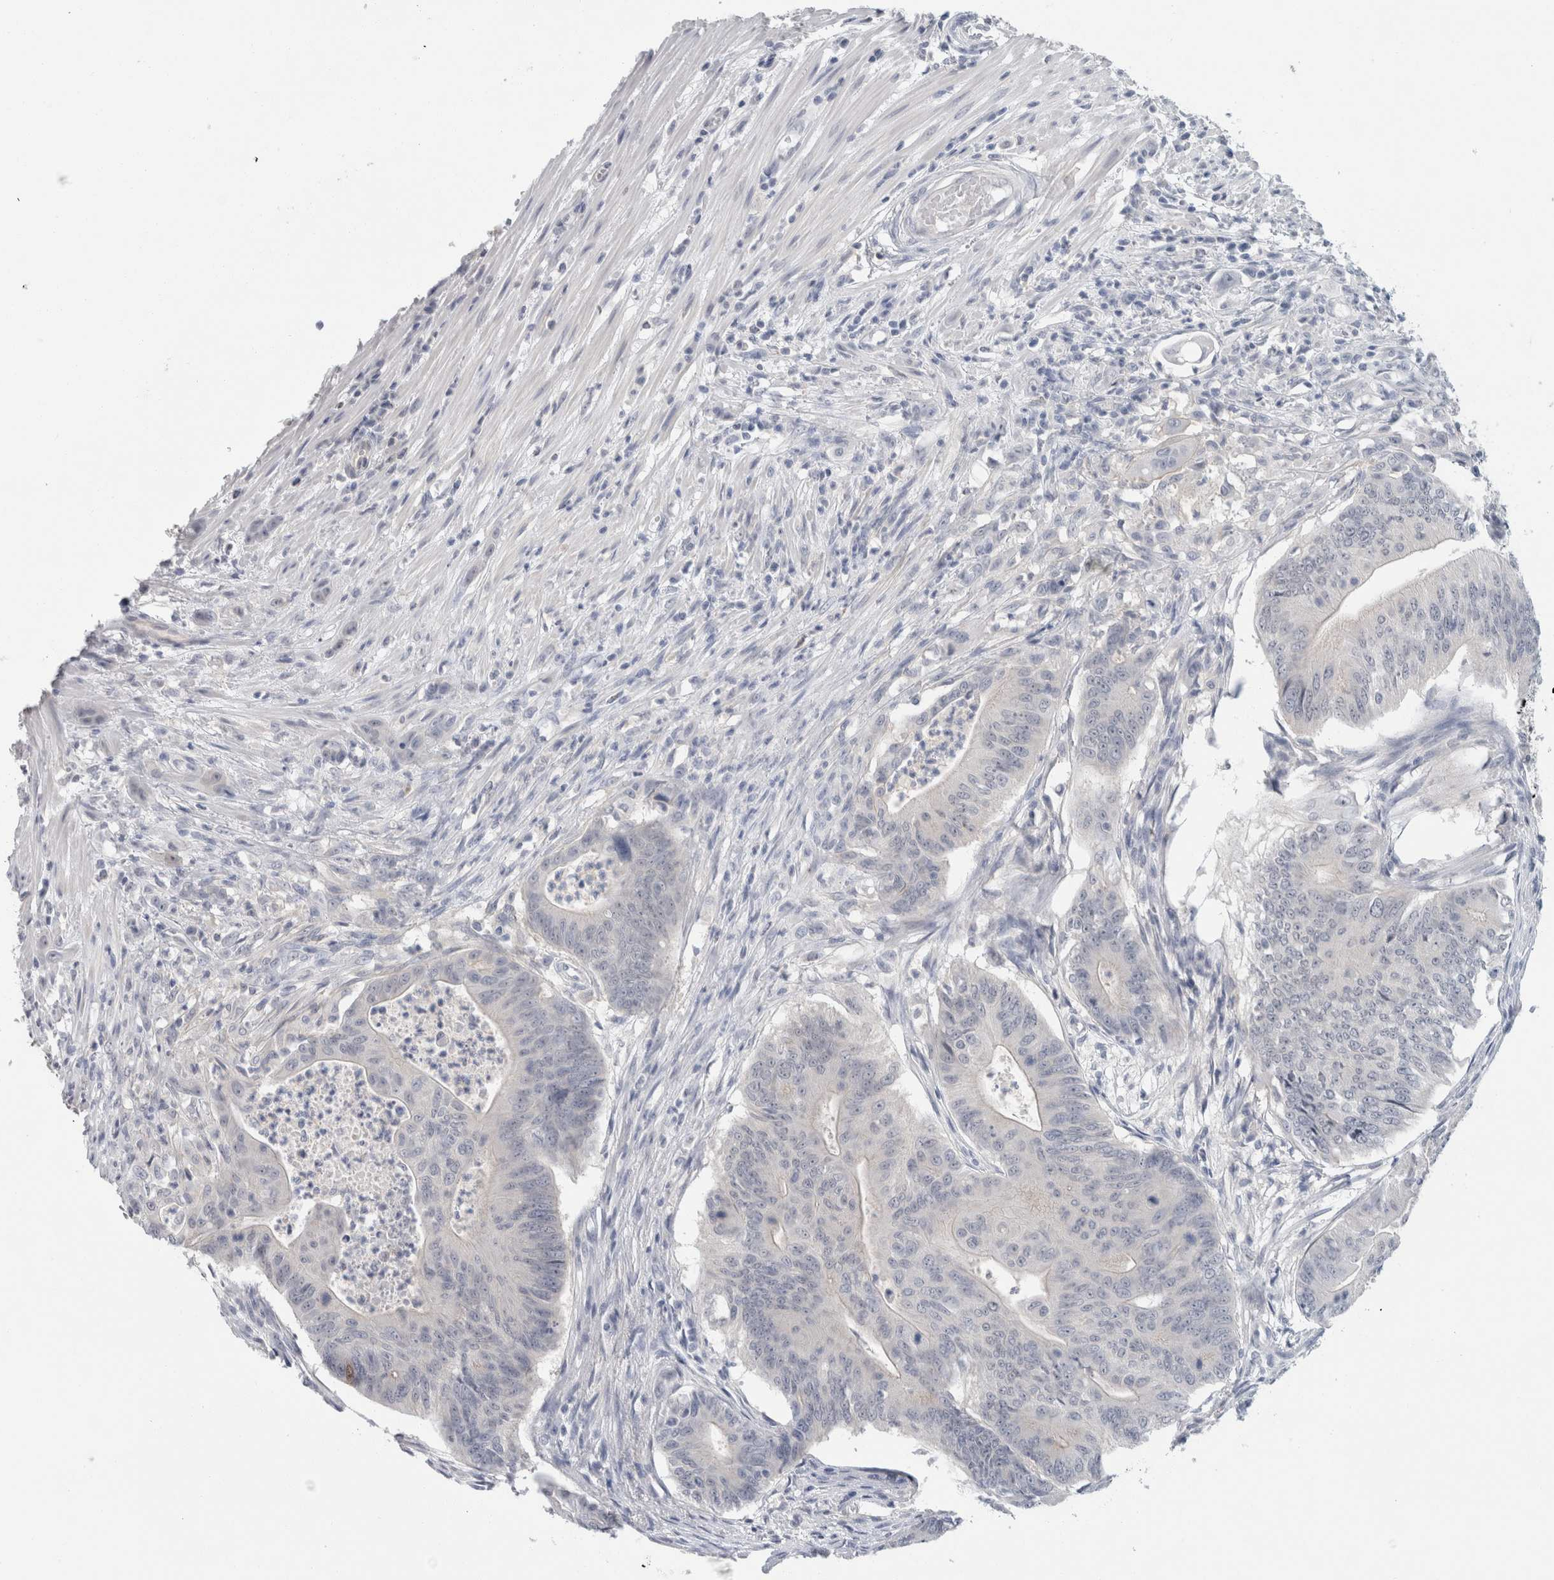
{"staining": {"intensity": "negative", "quantity": "none", "location": "none"}, "tissue": "colorectal cancer", "cell_type": "Tumor cells", "image_type": "cancer", "snomed": [{"axis": "morphology", "description": "Adenoma, NOS"}, {"axis": "morphology", "description": "Adenocarcinoma, NOS"}, {"axis": "topography", "description": "Colon"}], "caption": "A high-resolution image shows immunohistochemistry (IHC) staining of colorectal cancer, which displays no significant staining in tumor cells.", "gene": "CASP6", "patient": {"sex": "male", "age": 79}}